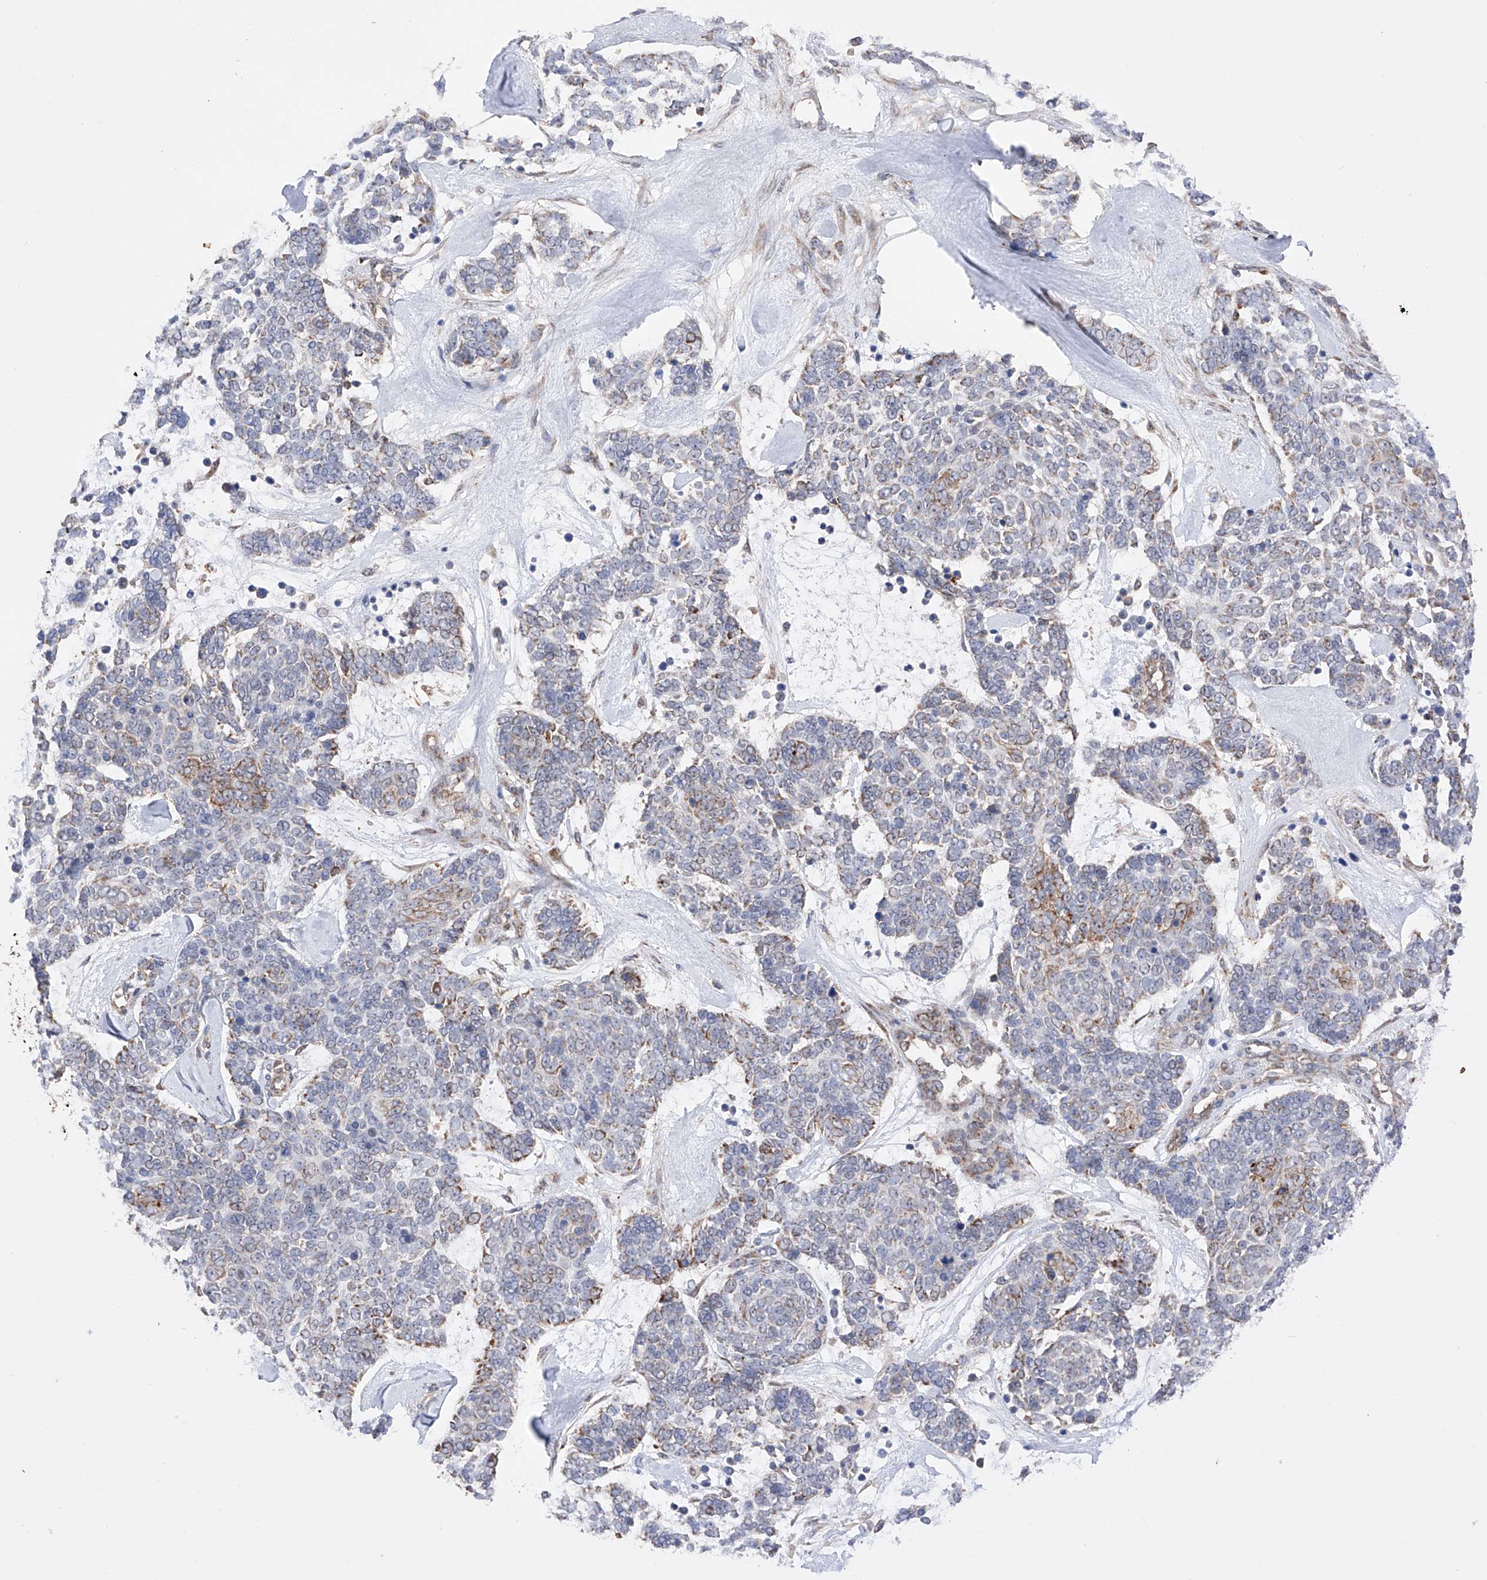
{"staining": {"intensity": "moderate", "quantity": "<25%", "location": "cytoplasmic/membranous"}, "tissue": "skin cancer", "cell_type": "Tumor cells", "image_type": "cancer", "snomed": [{"axis": "morphology", "description": "Basal cell carcinoma"}, {"axis": "topography", "description": "Skin"}], "caption": "A brown stain highlights moderate cytoplasmic/membranous expression of a protein in skin basal cell carcinoma tumor cells.", "gene": "SDHAF4", "patient": {"sex": "female", "age": 81}}